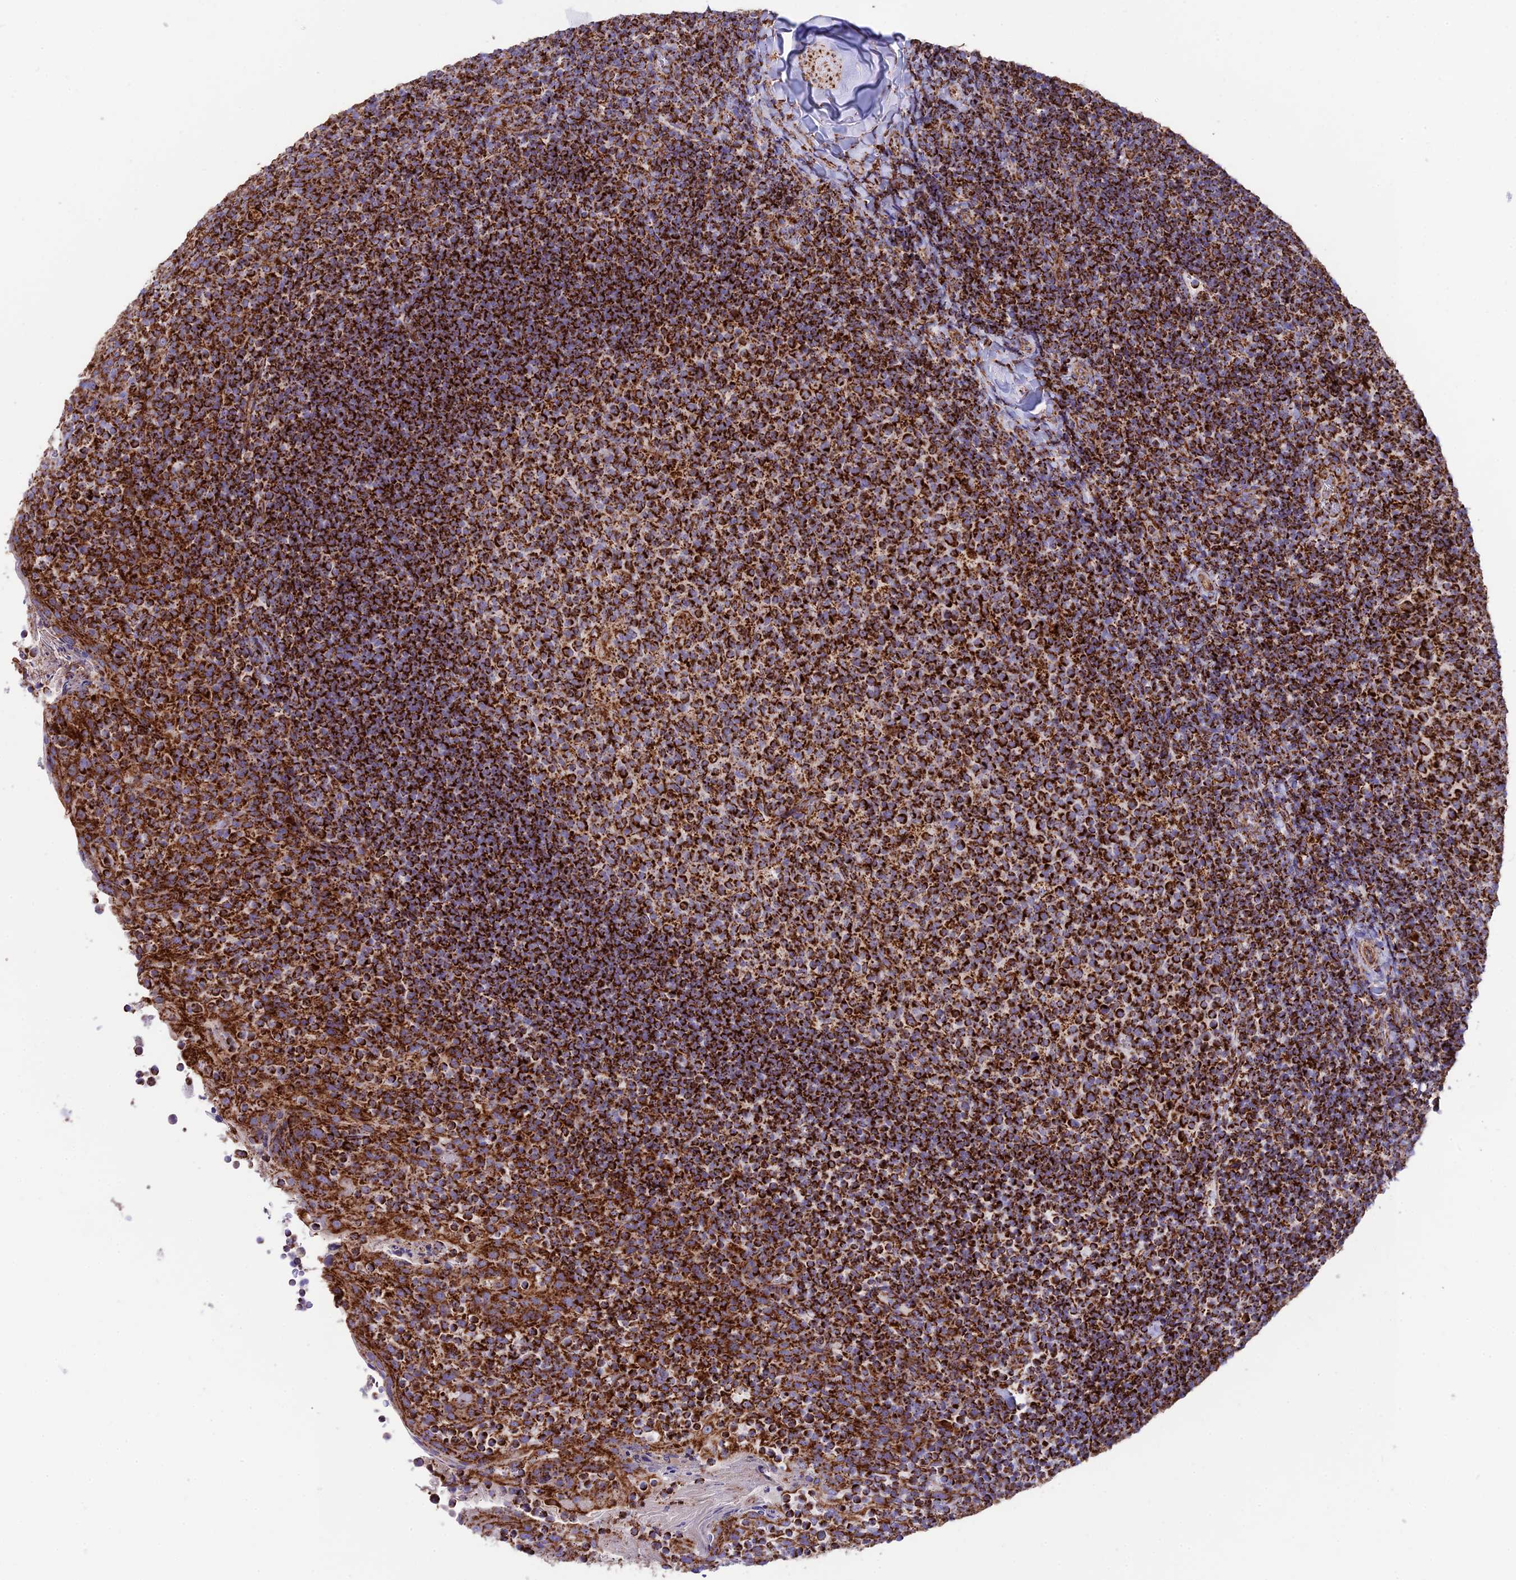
{"staining": {"intensity": "strong", "quantity": ">75%", "location": "cytoplasmic/membranous"}, "tissue": "tonsil", "cell_type": "Germinal center cells", "image_type": "normal", "snomed": [{"axis": "morphology", "description": "Normal tissue, NOS"}, {"axis": "topography", "description": "Tonsil"}], "caption": "Immunohistochemistry (IHC) photomicrograph of unremarkable tonsil: human tonsil stained using immunohistochemistry (IHC) displays high levels of strong protein expression localized specifically in the cytoplasmic/membranous of germinal center cells, appearing as a cytoplasmic/membranous brown color.", "gene": "CHCHD3", "patient": {"sex": "female", "age": 10}}